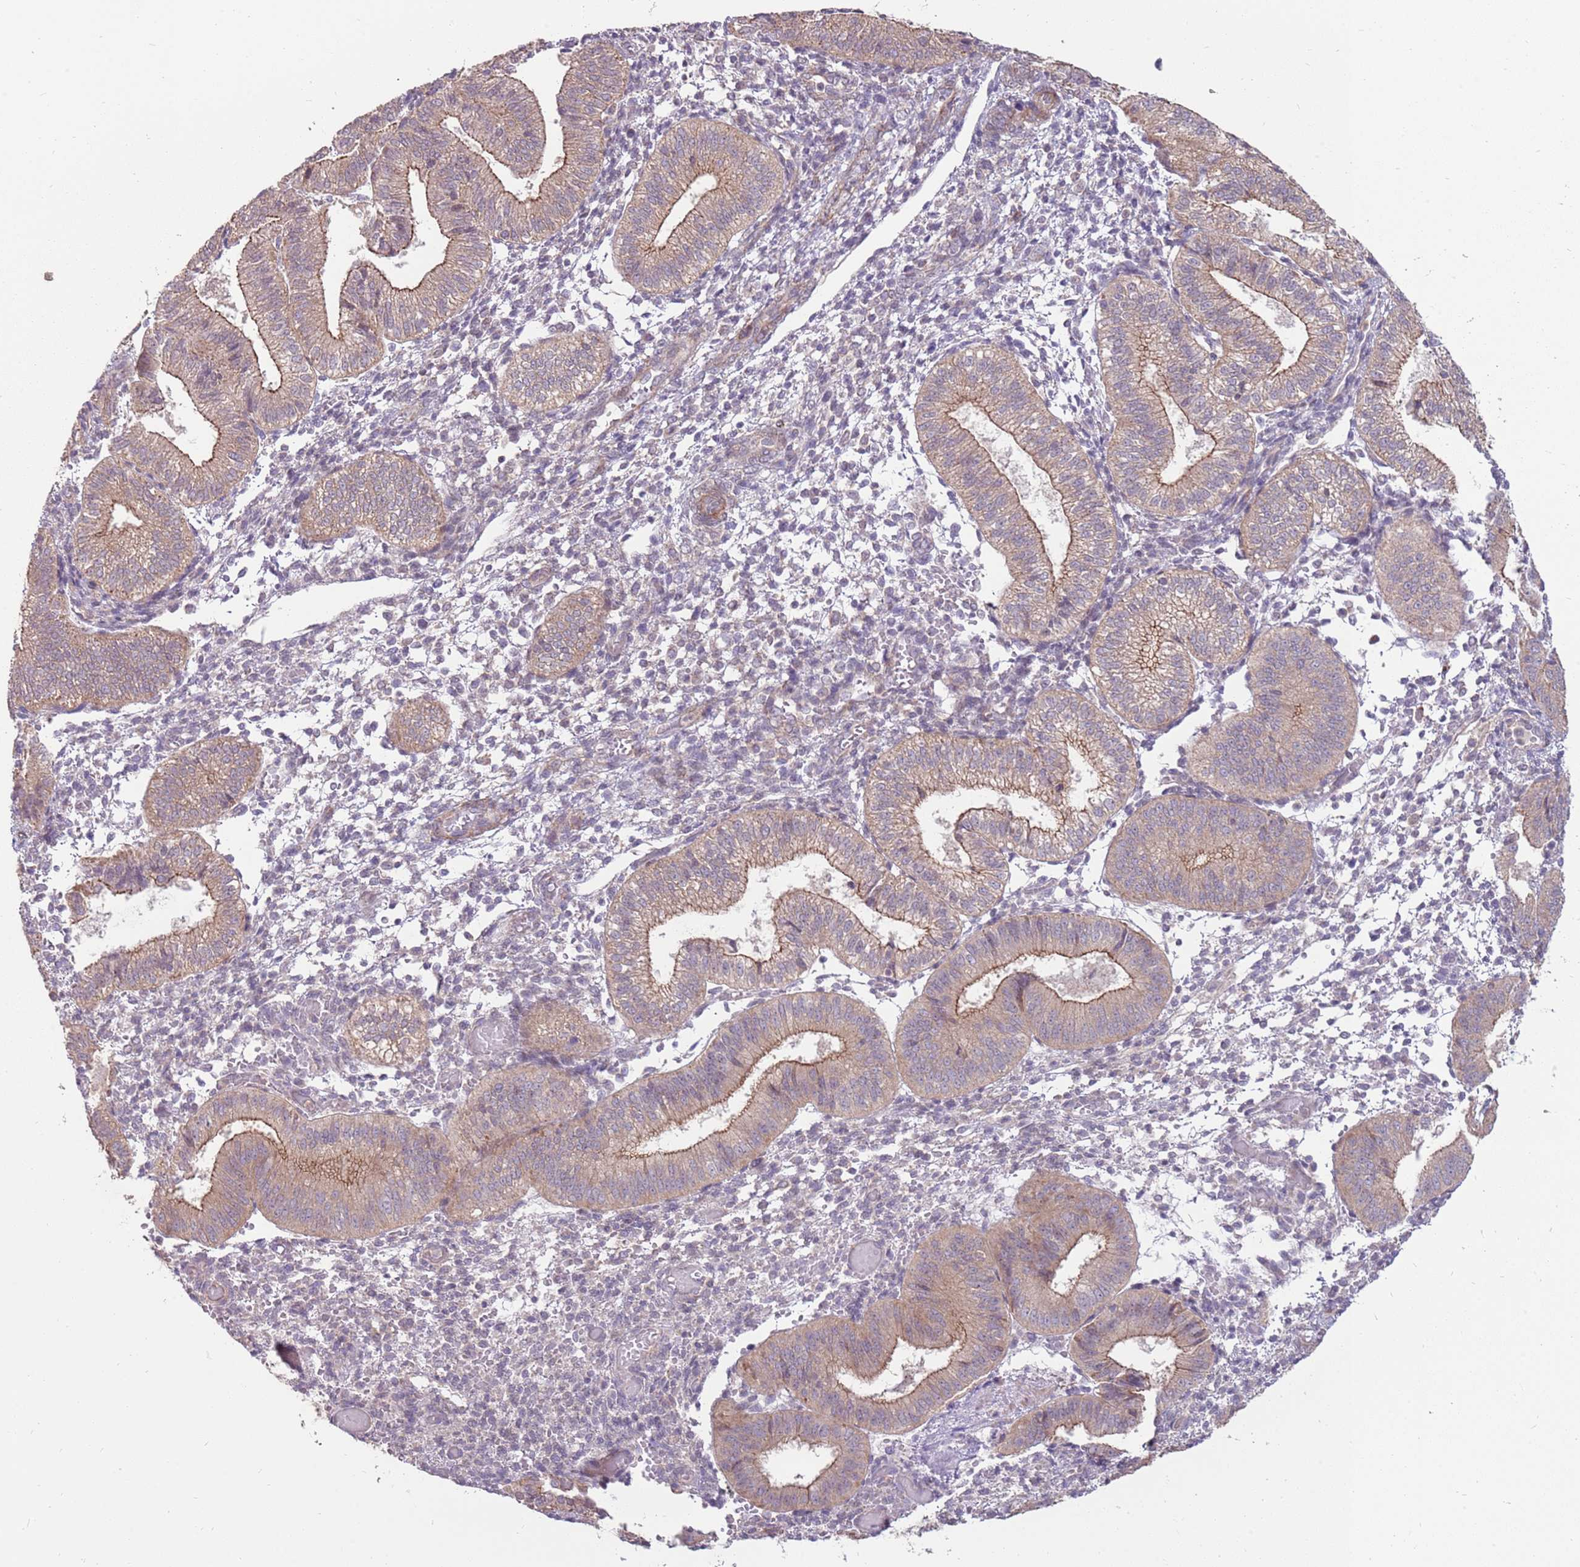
{"staining": {"intensity": "weak", "quantity": "25%-75%", "location": "cytoplasmic/membranous"}, "tissue": "endometrium", "cell_type": "Cells in endometrial stroma", "image_type": "normal", "snomed": [{"axis": "morphology", "description": "Normal tissue, NOS"}, {"axis": "topography", "description": "Endometrium"}], "caption": "Weak cytoplasmic/membranous expression for a protein is appreciated in about 25%-75% of cells in endometrial stroma of normal endometrium using IHC.", "gene": "SPATA31D1", "patient": {"sex": "female", "age": 34}}